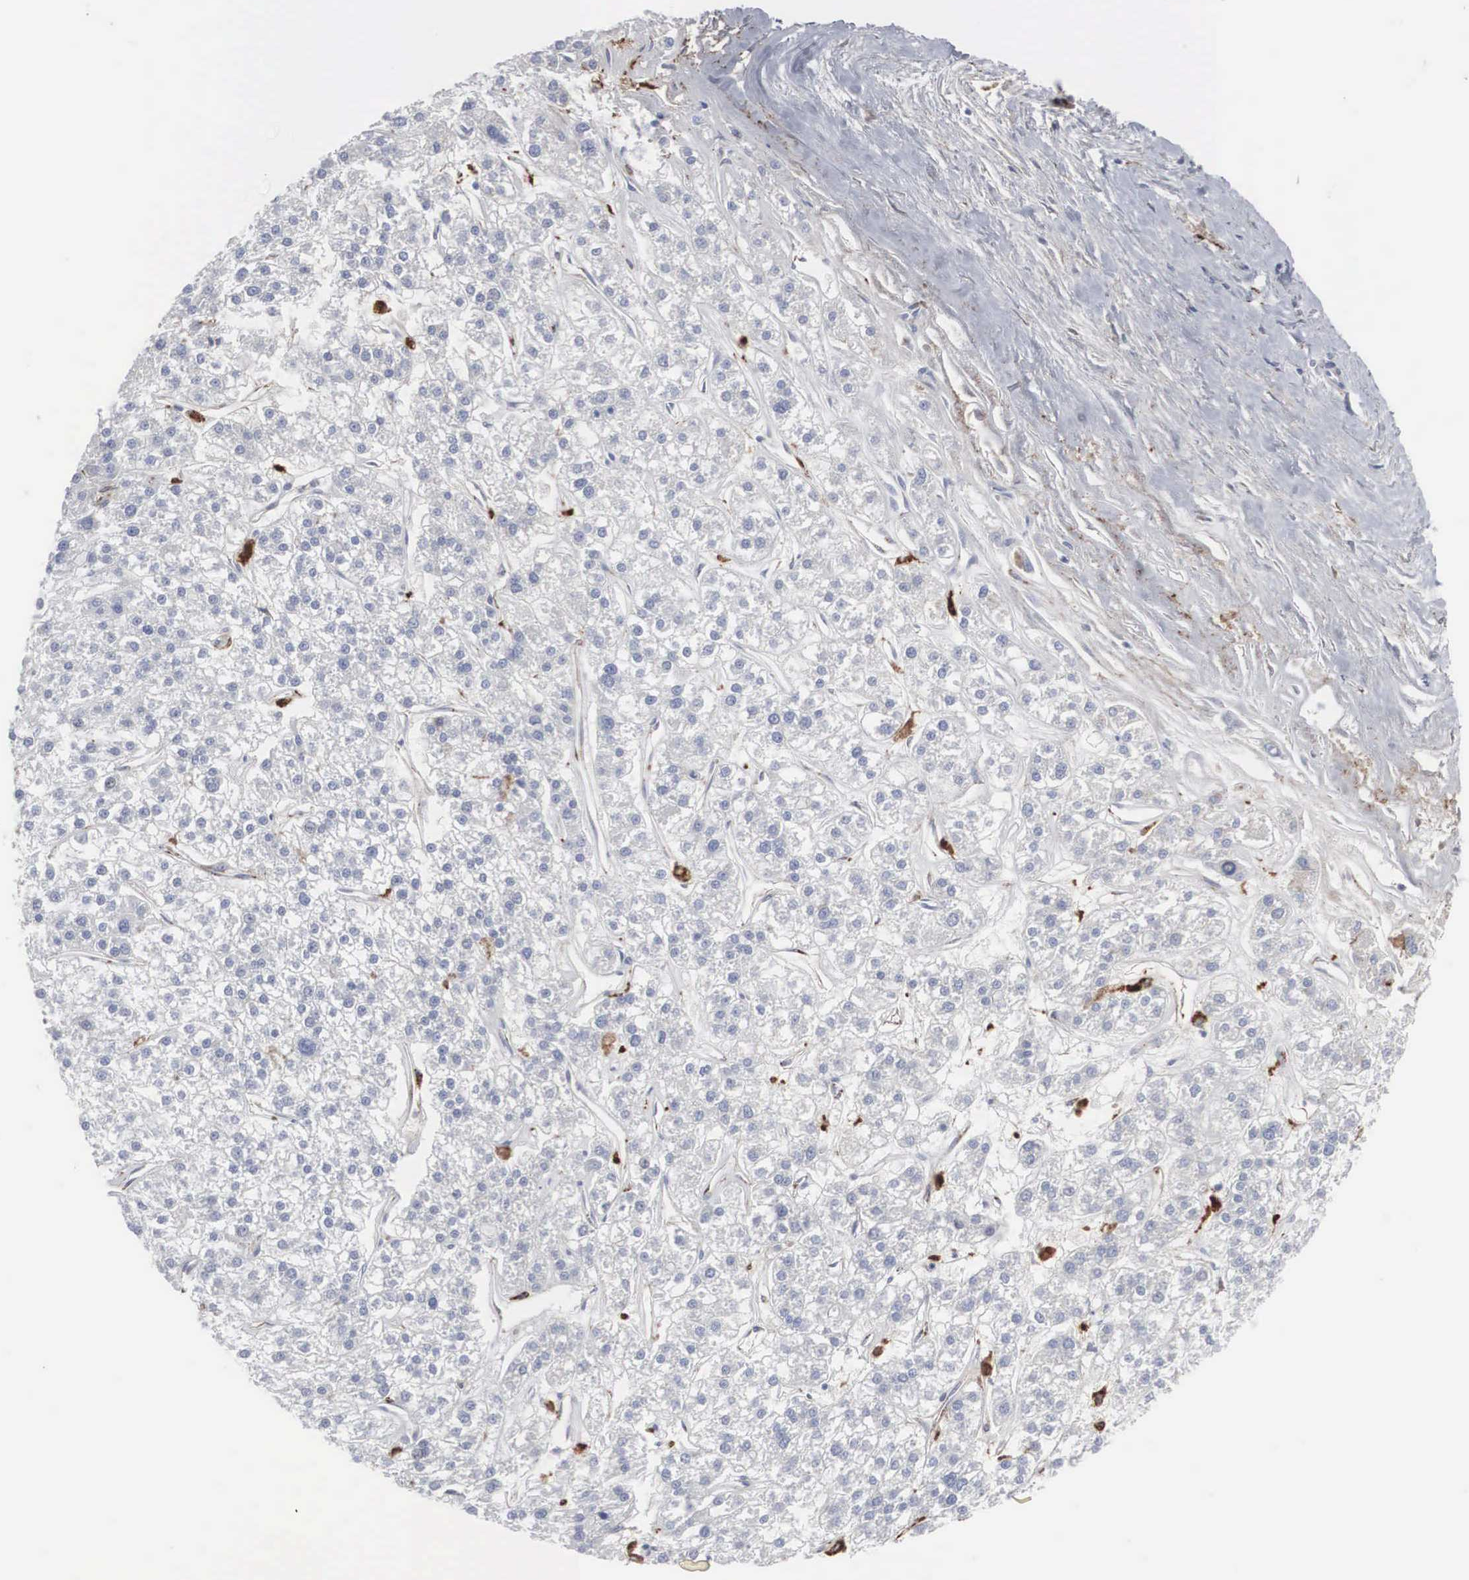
{"staining": {"intensity": "weak", "quantity": "25%-75%", "location": "cytoplasmic/membranous"}, "tissue": "liver cancer", "cell_type": "Tumor cells", "image_type": "cancer", "snomed": [{"axis": "morphology", "description": "Carcinoma, Hepatocellular, NOS"}, {"axis": "topography", "description": "Liver"}], "caption": "Liver hepatocellular carcinoma tissue displays weak cytoplasmic/membranous expression in approximately 25%-75% of tumor cells", "gene": "LGALS3BP", "patient": {"sex": "female", "age": 85}}